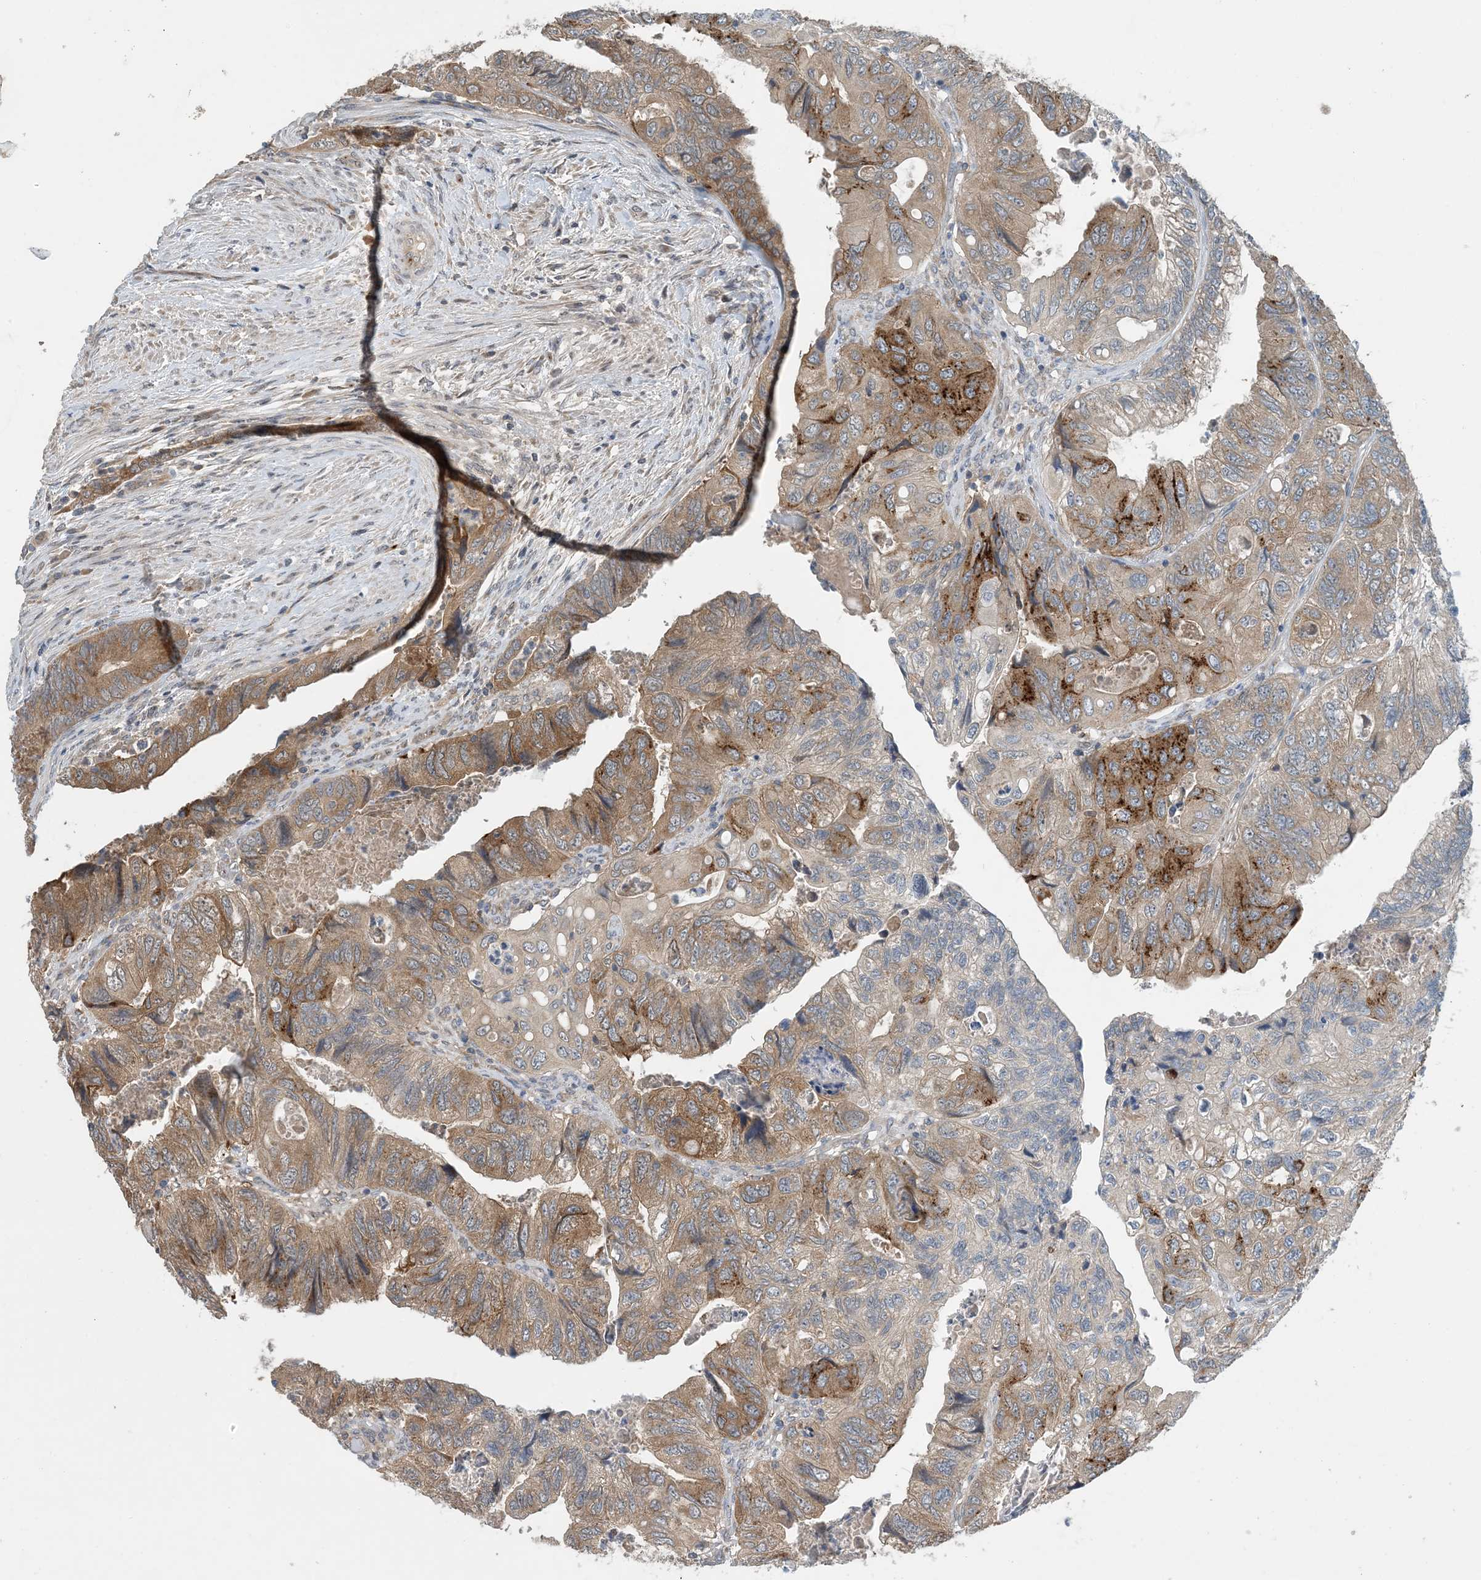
{"staining": {"intensity": "moderate", "quantity": "25%-75%", "location": "cytoplasmic/membranous"}, "tissue": "colorectal cancer", "cell_type": "Tumor cells", "image_type": "cancer", "snomed": [{"axis": "morphology", "description": "Adenocarcinoma, NOS"}, {"axis": "topography", "description": "Rectum"}], "caption": "This is a micrograph of IHC staining of colorectal adenocarcinoma, which shows moderate expression in the cytoplasmic/membranous of tumor cells.", "gene": "TINAG", "patient": {"sex": "male", "age": 63}}